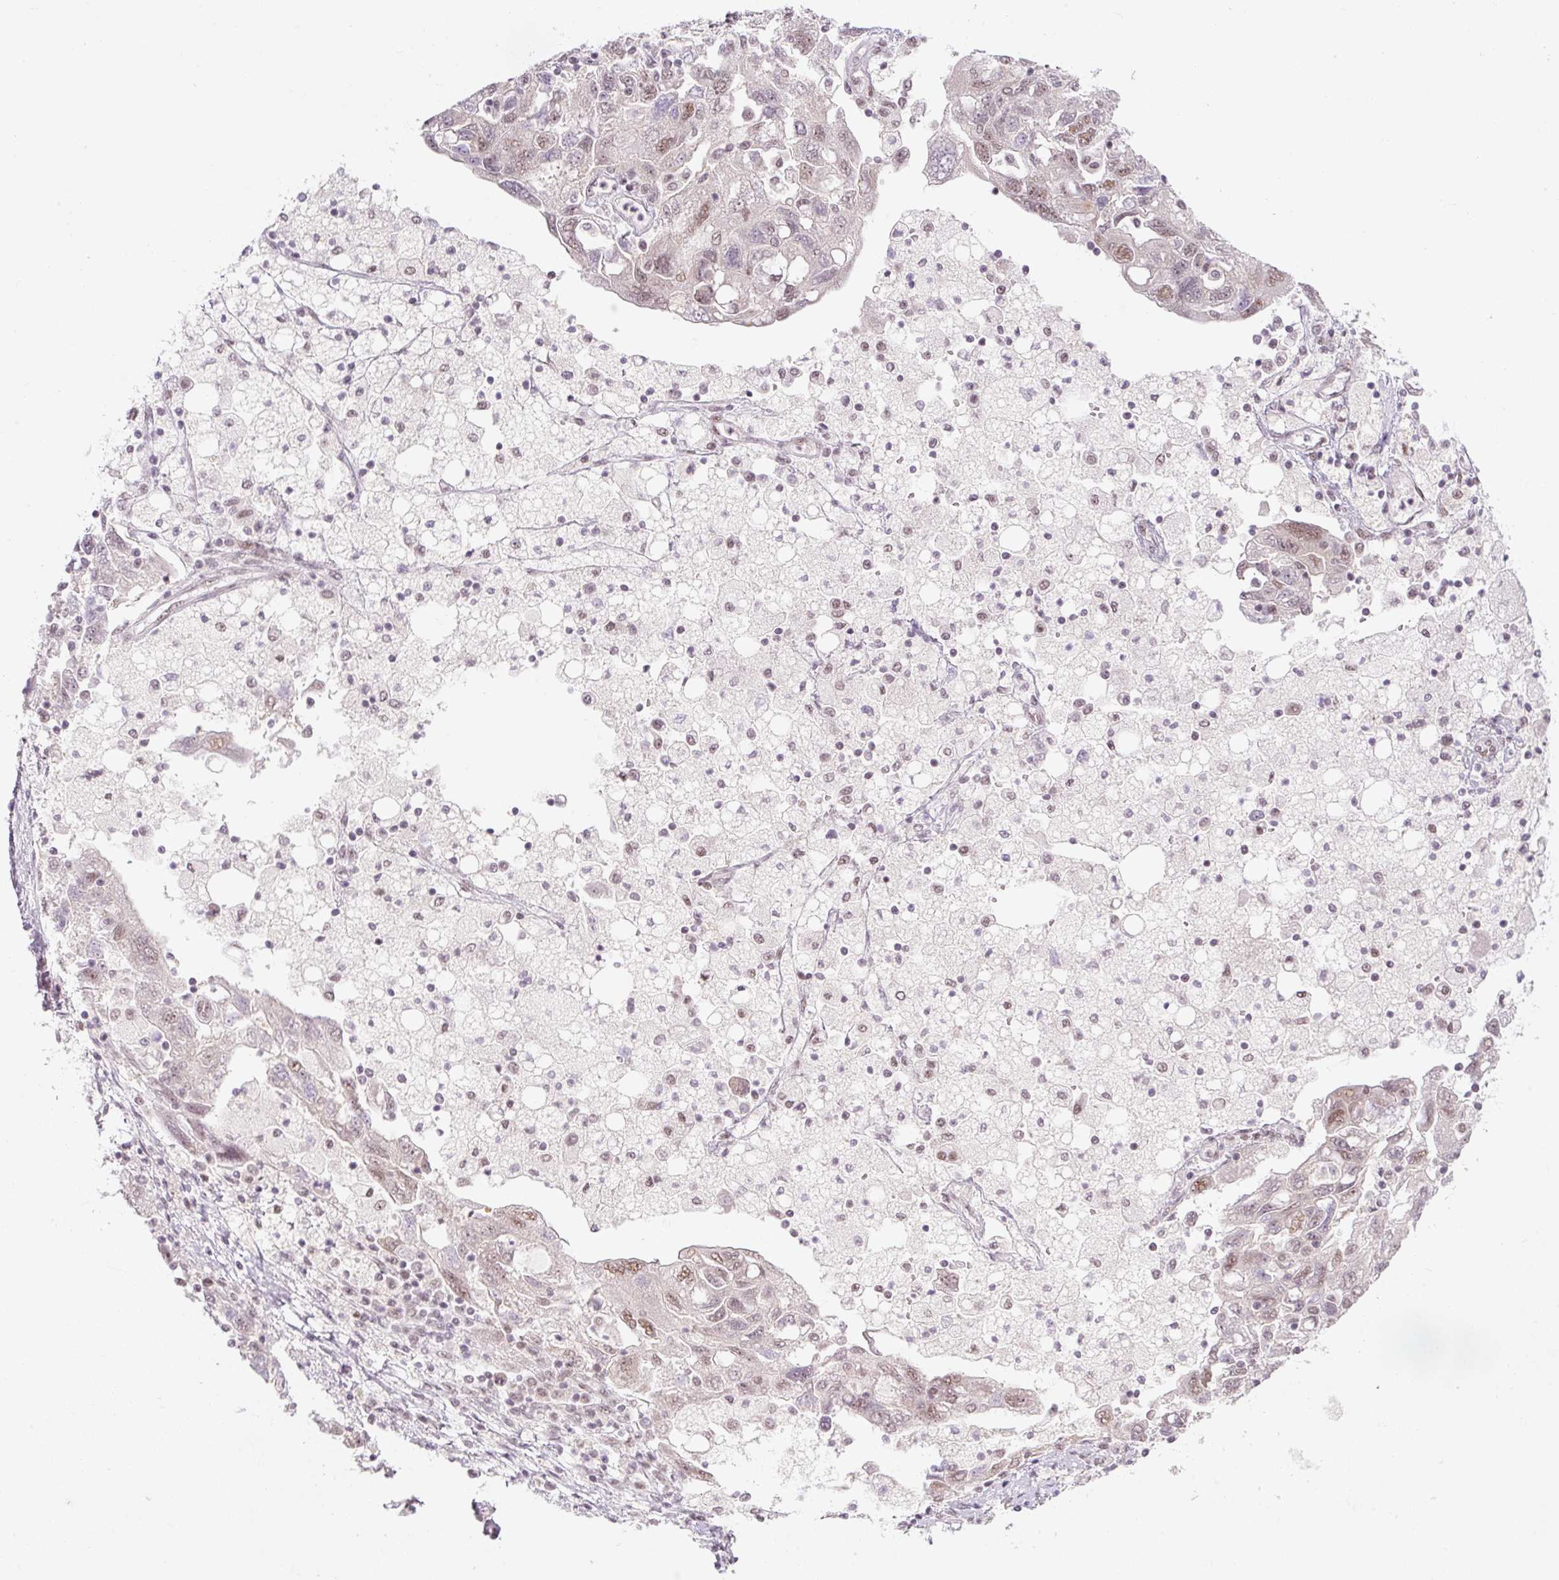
{"staining": {"intensity": "moderate", "quantity": "<25%", "location": "nuclear"}, "tissue": "ovarian cancer", "cell_type": "Tumor cells", "image_type": "cancer", "snomed": [{"axis": "morphology", "description": "Carcinoma, NOS"}, {"axis": "morphology", "description": "Cystadenocarcinoma, serous, NOS"}, {"axis": "topography", "description": "Ovary"}], "caption": "Carcinoma (ovarian) tissue reveals moderate nuclear expression in approximately <25% of tumor cells (brown staining indicates protein expression, while blue staining denotes nuclei).", "gene": "U2AF2", "patient": {"sex": "female", "age": 69}}